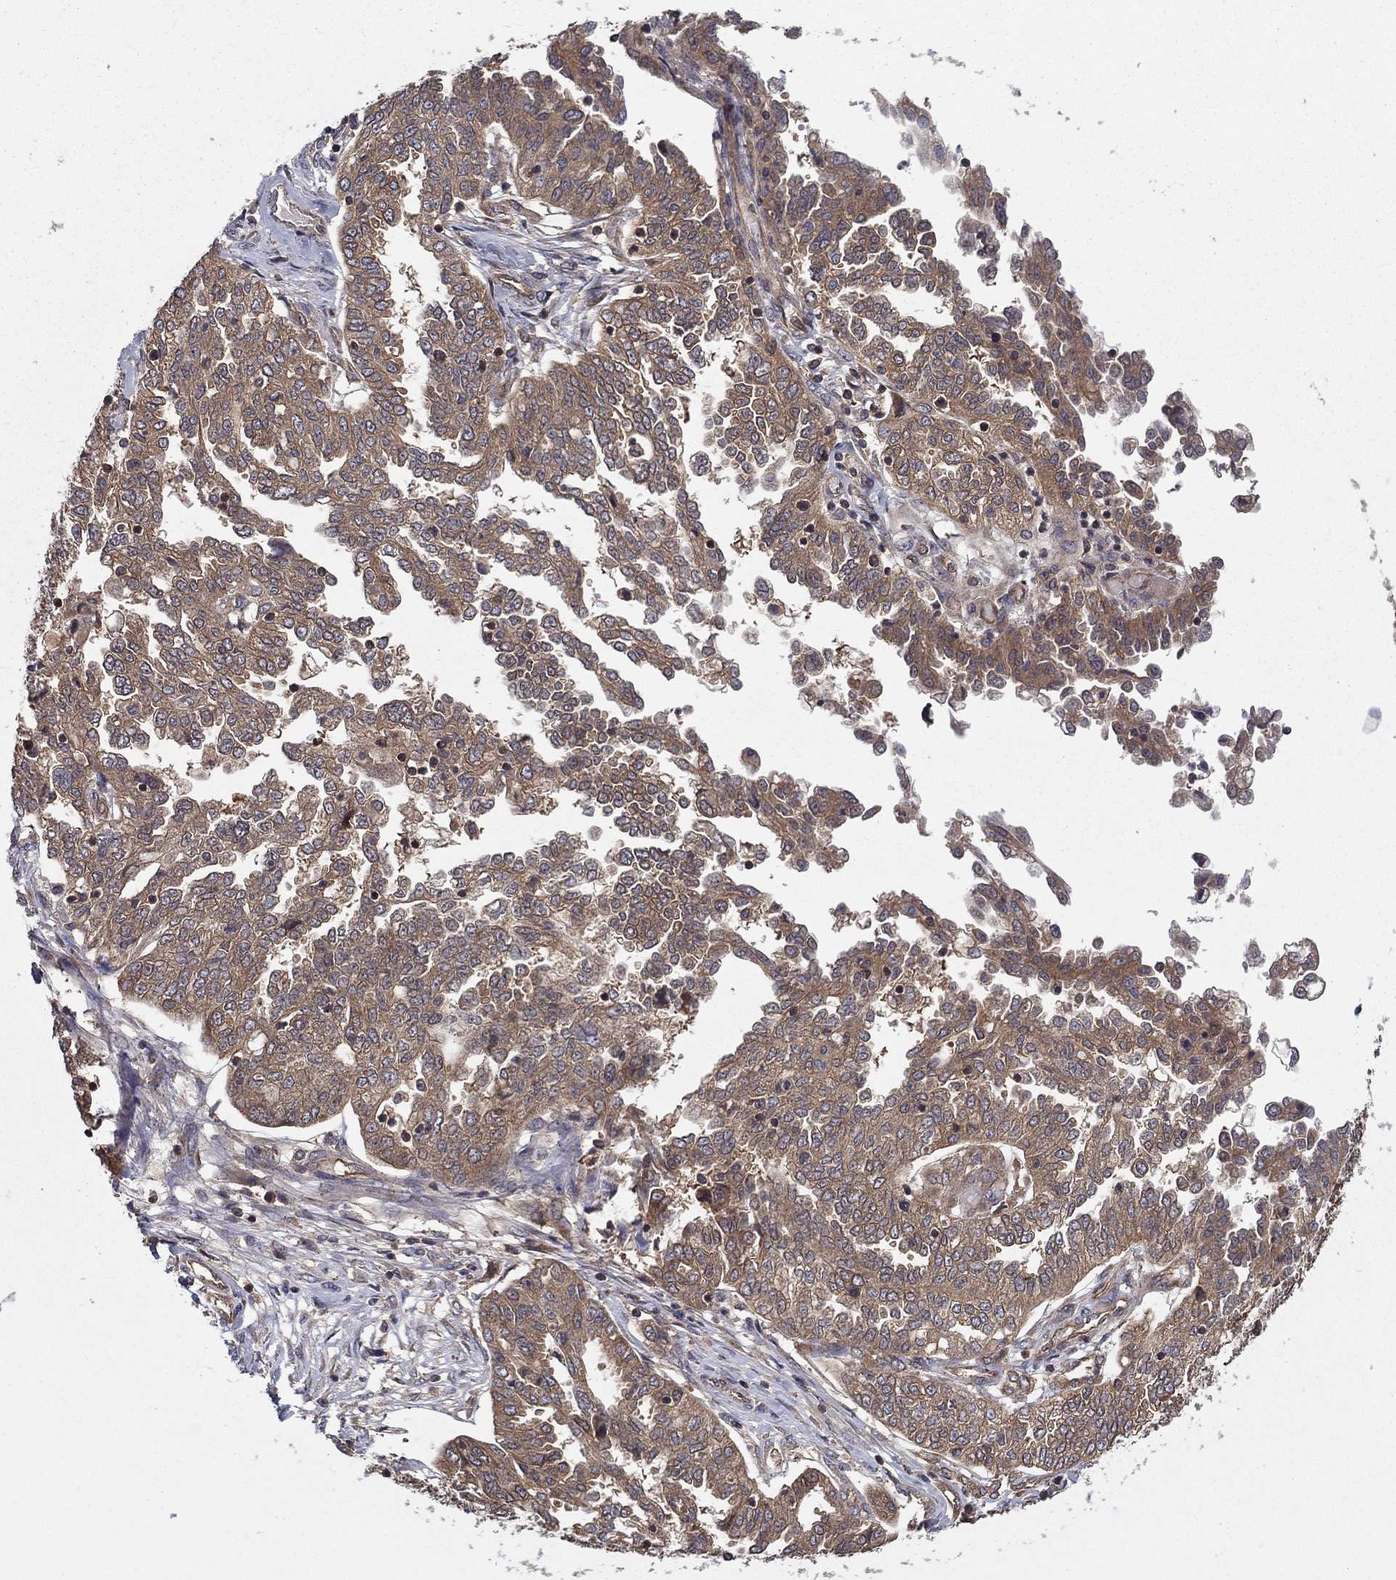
{"staining": {"intensity": "moderate", "quantity": ">75%", "location": "cytoplasmic/membranous"}, "tissue": "ovarian cancer", "cell_type": "Tumor cells", "image_type": "cancer", "snomed": [{"axis": "morphology", "description": "Cystadenocarcinoma, serous, NOS"}, {"axis": "topography", "description": "Ovary"}], "caption": "A photomicrograph of human ovarian cancer (serous cystadenocarcinoma) stained for a protein displays moderate cytoplasmic/membranous brown staining in tumor cells.", "gene": "BMERB1", "patient": {"sex": "female", "age": 67}}